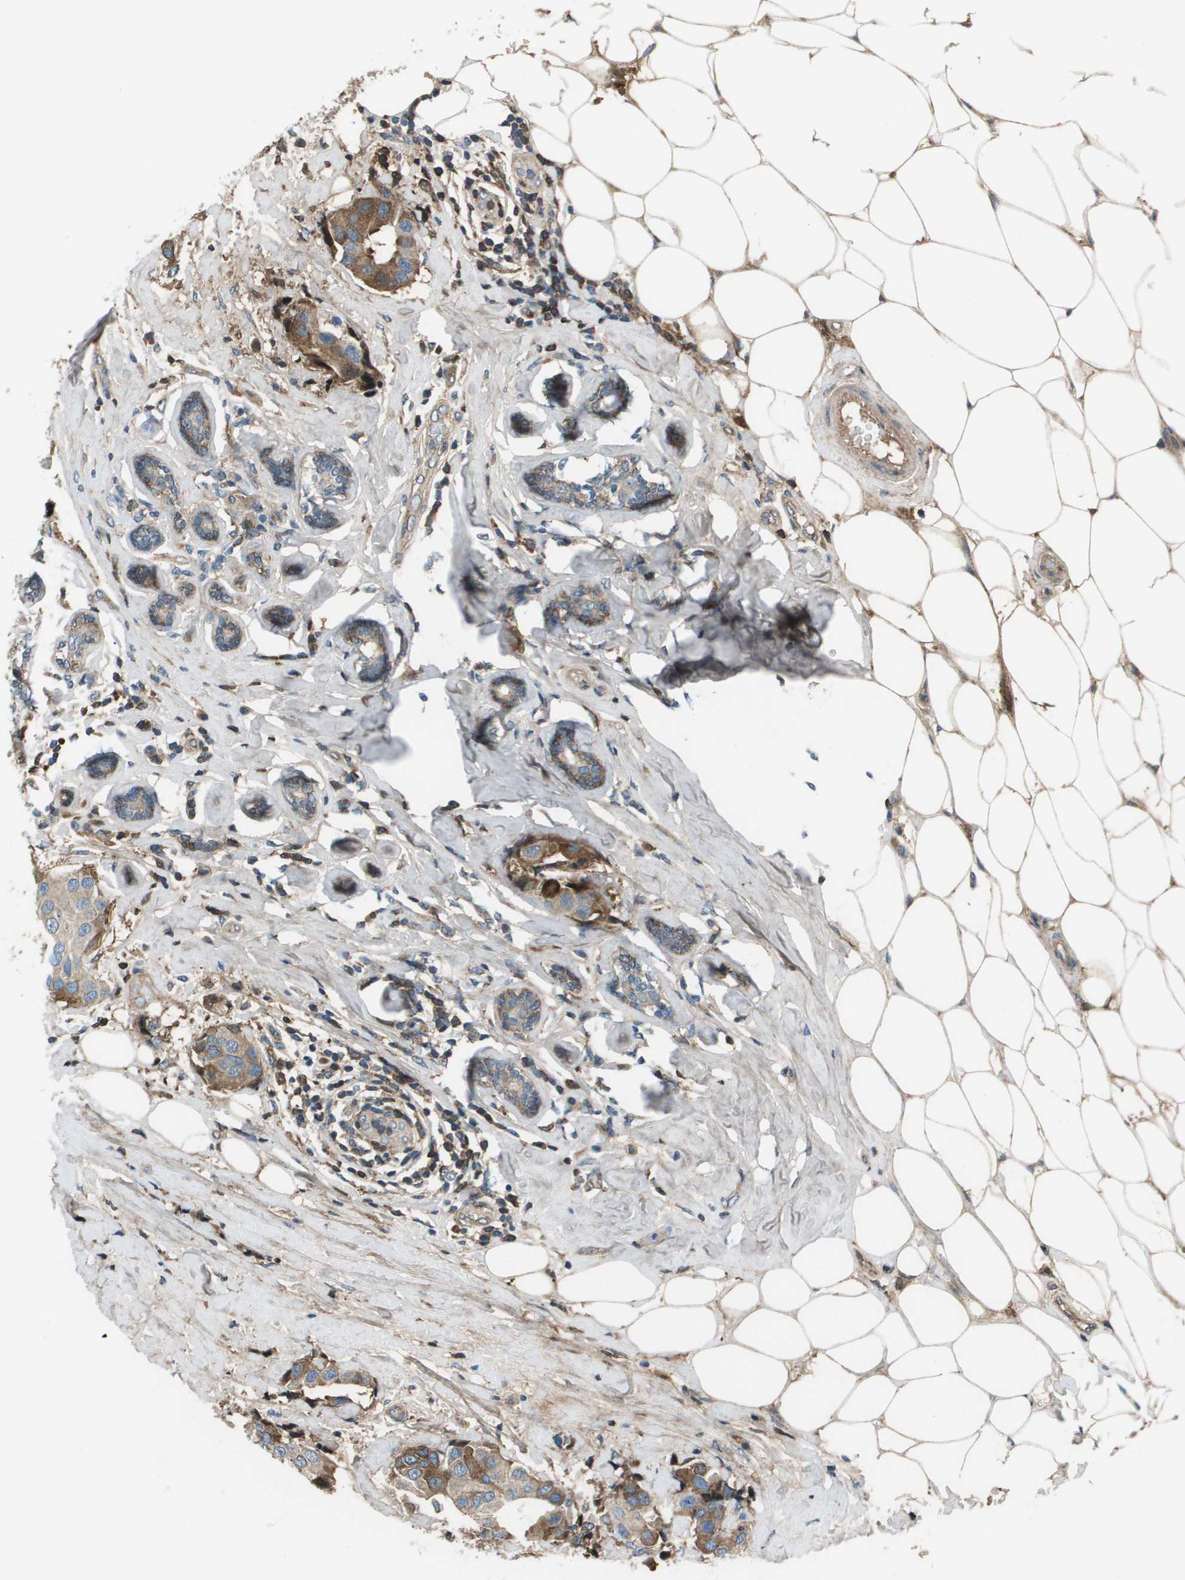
{"staining": {"intensity": "moderate", "quantity": "25%-75%", "location": "cytoplasmic/membranous"}, "tissue": "breast cancer", "cell_type": "Tumor cells", "image_type": "cancer", "snomed": [{"axis": "morphology", "description": "Normal tissue, NOS"}, {"axis": "morphology", "description": "Duct carcinoma"}, {"axis": "topography", "description": "Breast"}], "caption": "A histopathology image of breast infiltrating ductal carcinoma stained for a protein demonstrates moderate cytoplasmic/membranous brown staining in tumor cells.", "gene": "PCOLCE", "patient": {"sex": "female", "age": 39}}